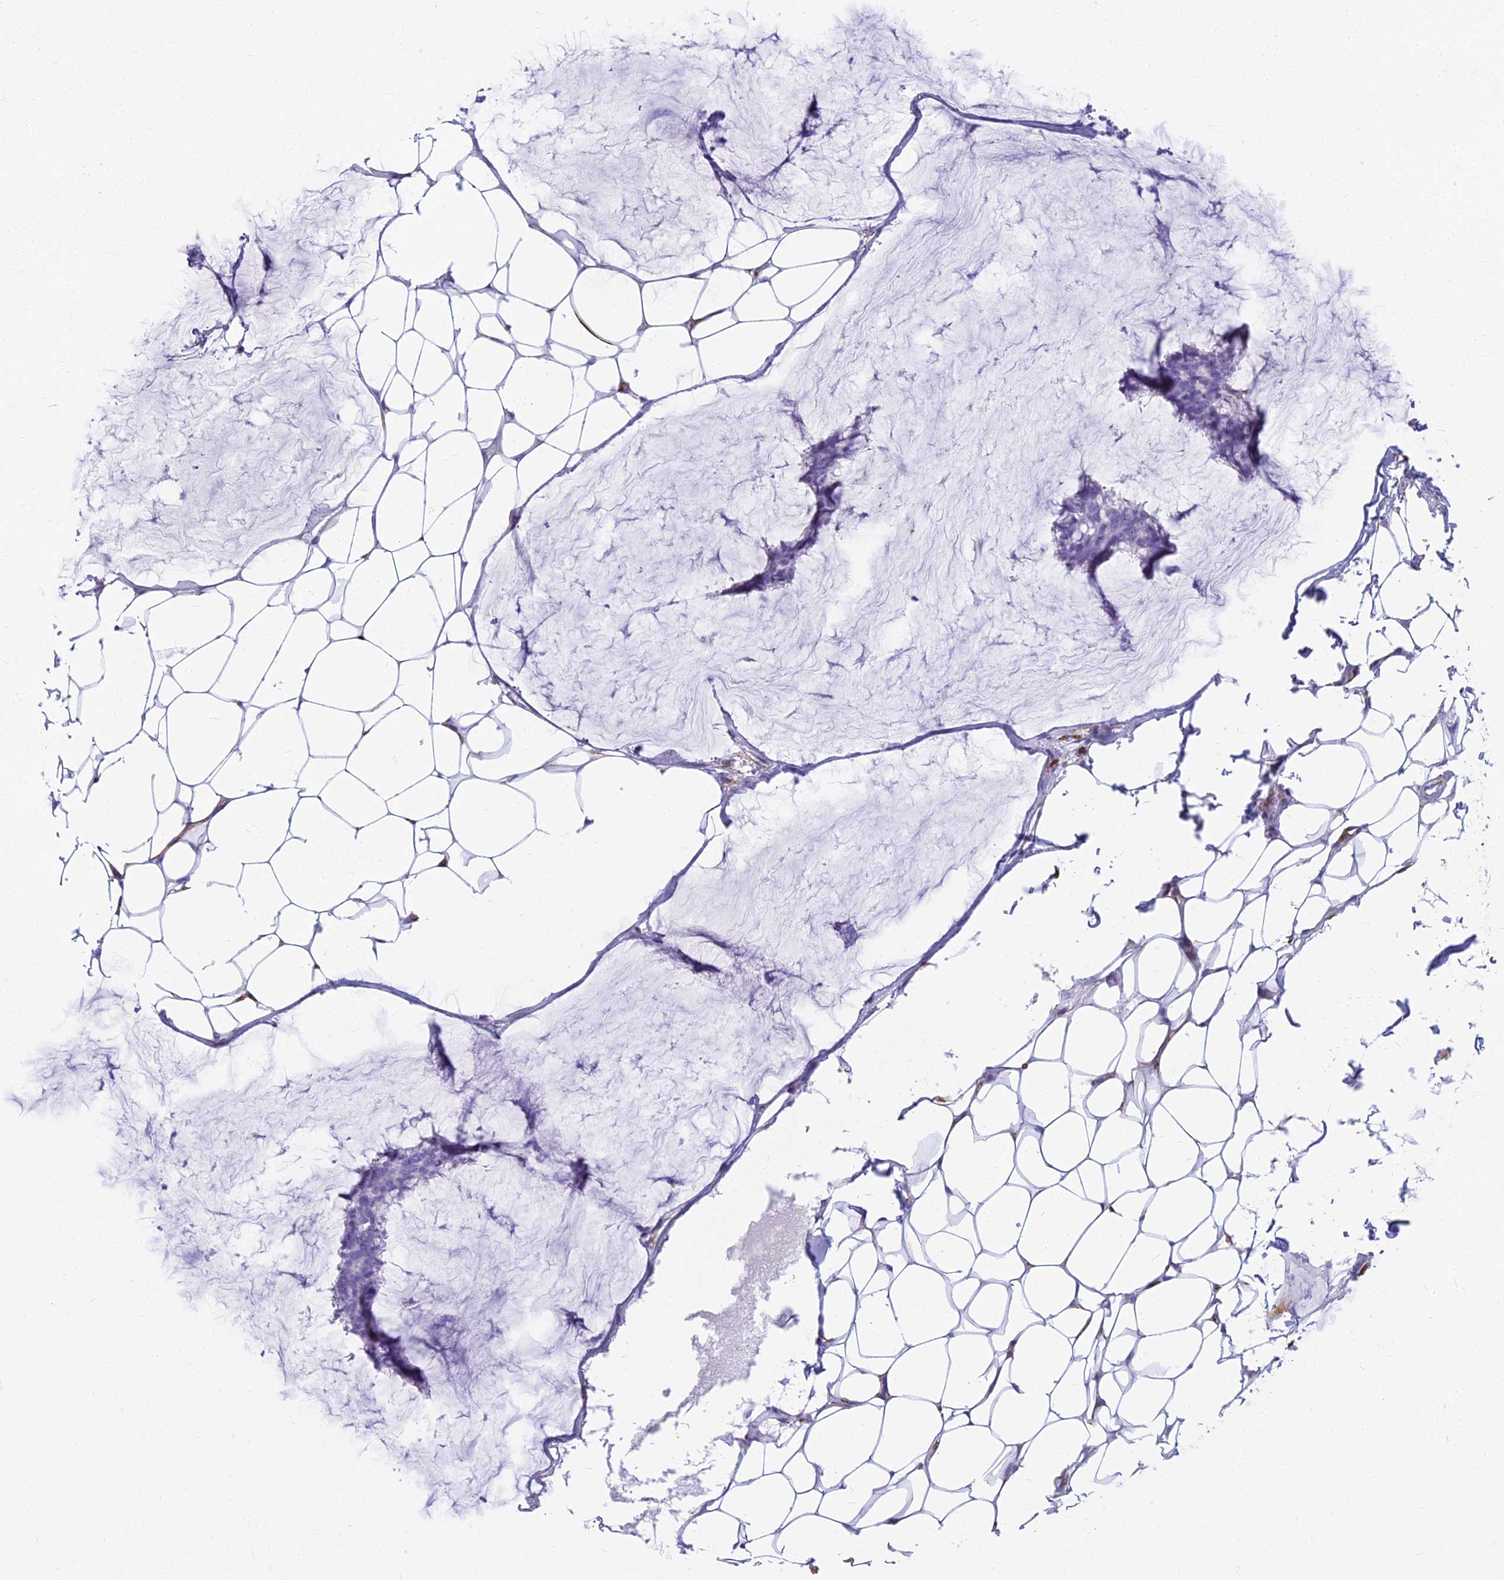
{"staining": {"intensity": "negative", "quantity": "none", "location": "none"}, "tissue": "breast cancer", "cell_type": "Tumor cells", "image_type": "cancer", "snomed": [{"axis": "morphology", "description": "Duct carcinoma"}, {"axis": "topography", "description": "Breast"}], "caption": "IHC micrograph of neoplastic tissue: breast cancer stained with DAB (3,3'-diaminobenzidine) reveals no significant protein positivity in tumor cells.", "gene": "EVI2A", "patient": {"sex": "female", "age": 93}}